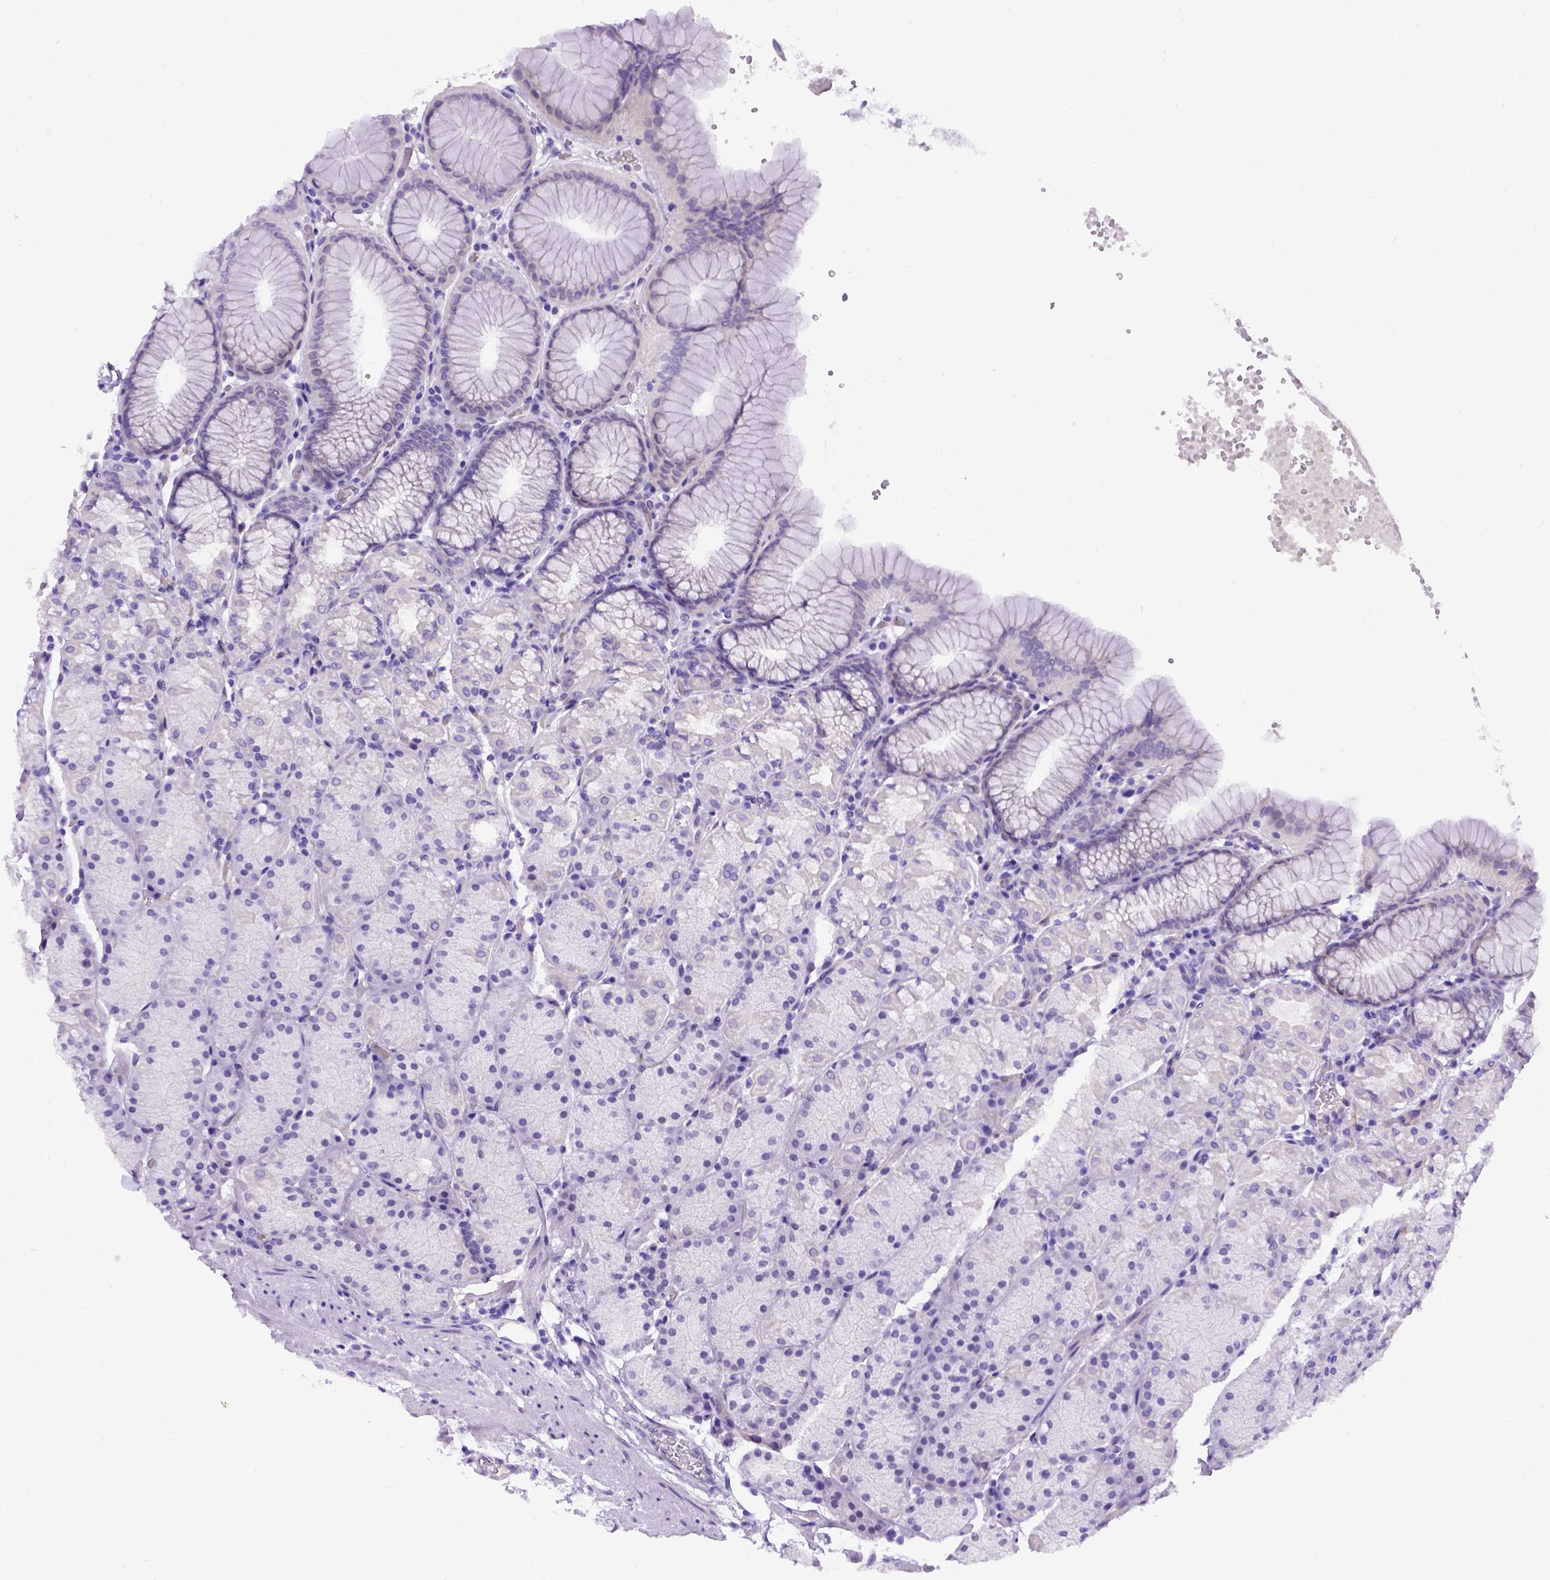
{"staining": {"intensity": "negative", "quantity": "none", "location": "none"}, "tissue": "stomach", "cell_type": "Glandular cells", "image_type": "normal", "snomed": [{"axis": "morphology", "description": "Normal tissue, NOS"}, {"axis": "topography", "description": "Stomach, upper"}, {"axis": "topography", "description": "Stomach"}], "caption": "Stomach stained for a protein using immunohistochemistry (IHC) exhibits no positivity glandular cells.", "gene": "ADAM12", "patient": {"sex": "male", "age": 76}}